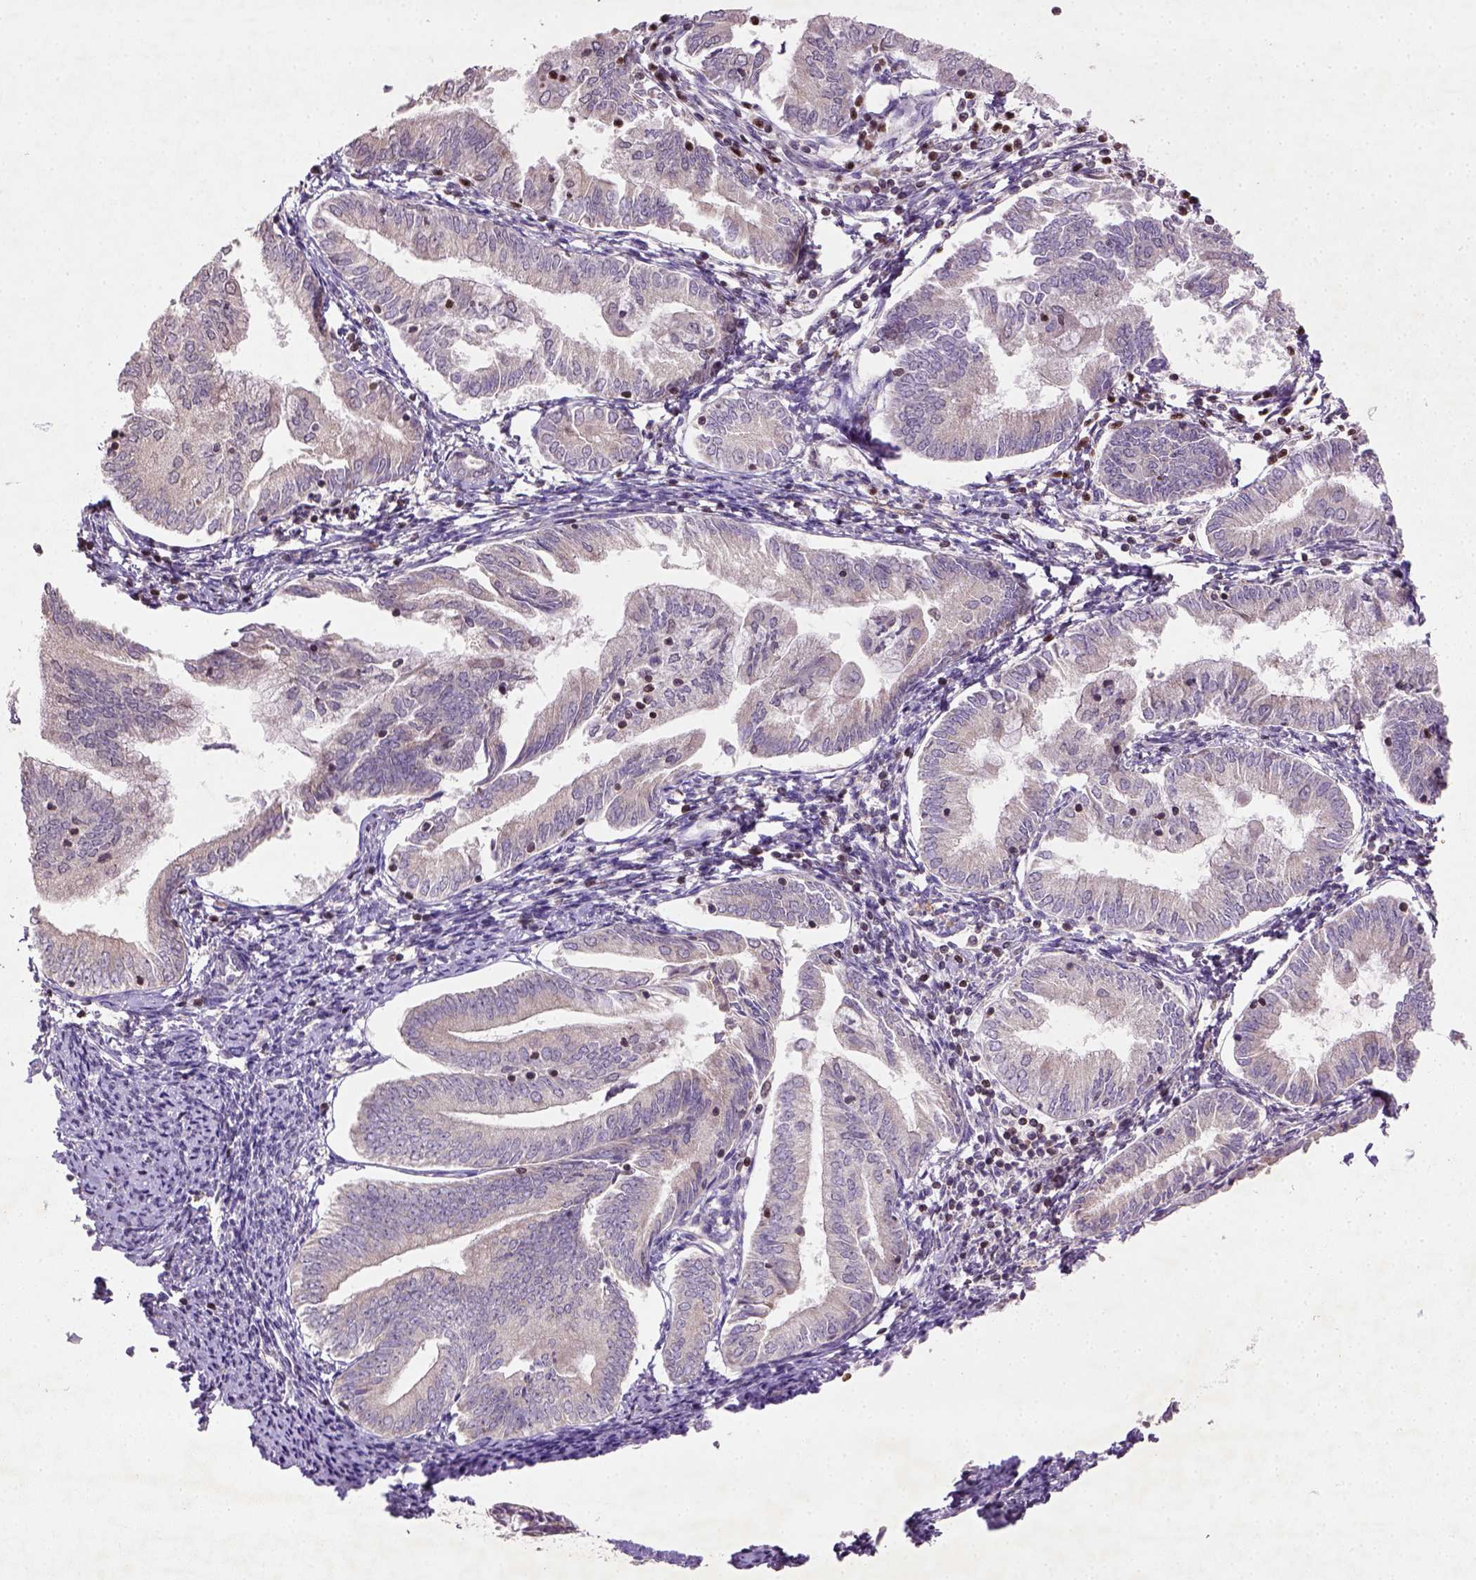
{"staining": {"intensity": "negative", "quantity": "none", "location": "none"}, "tissue": "endometrial cancer", "cell_type": "Tumor cells", "image_type": "cancer", "snomed": [{"axis": "morphology", "description": "Adenocarcinoma, NOS"}, {"axis": "topography", "description": "Endometrium"}], "caption": "Tumor cells show no significant protein staining in endometrial cancer (adenocarcinoma).", "gene": "NUDT3", "patient": {"sex": "female", "age": 55}}